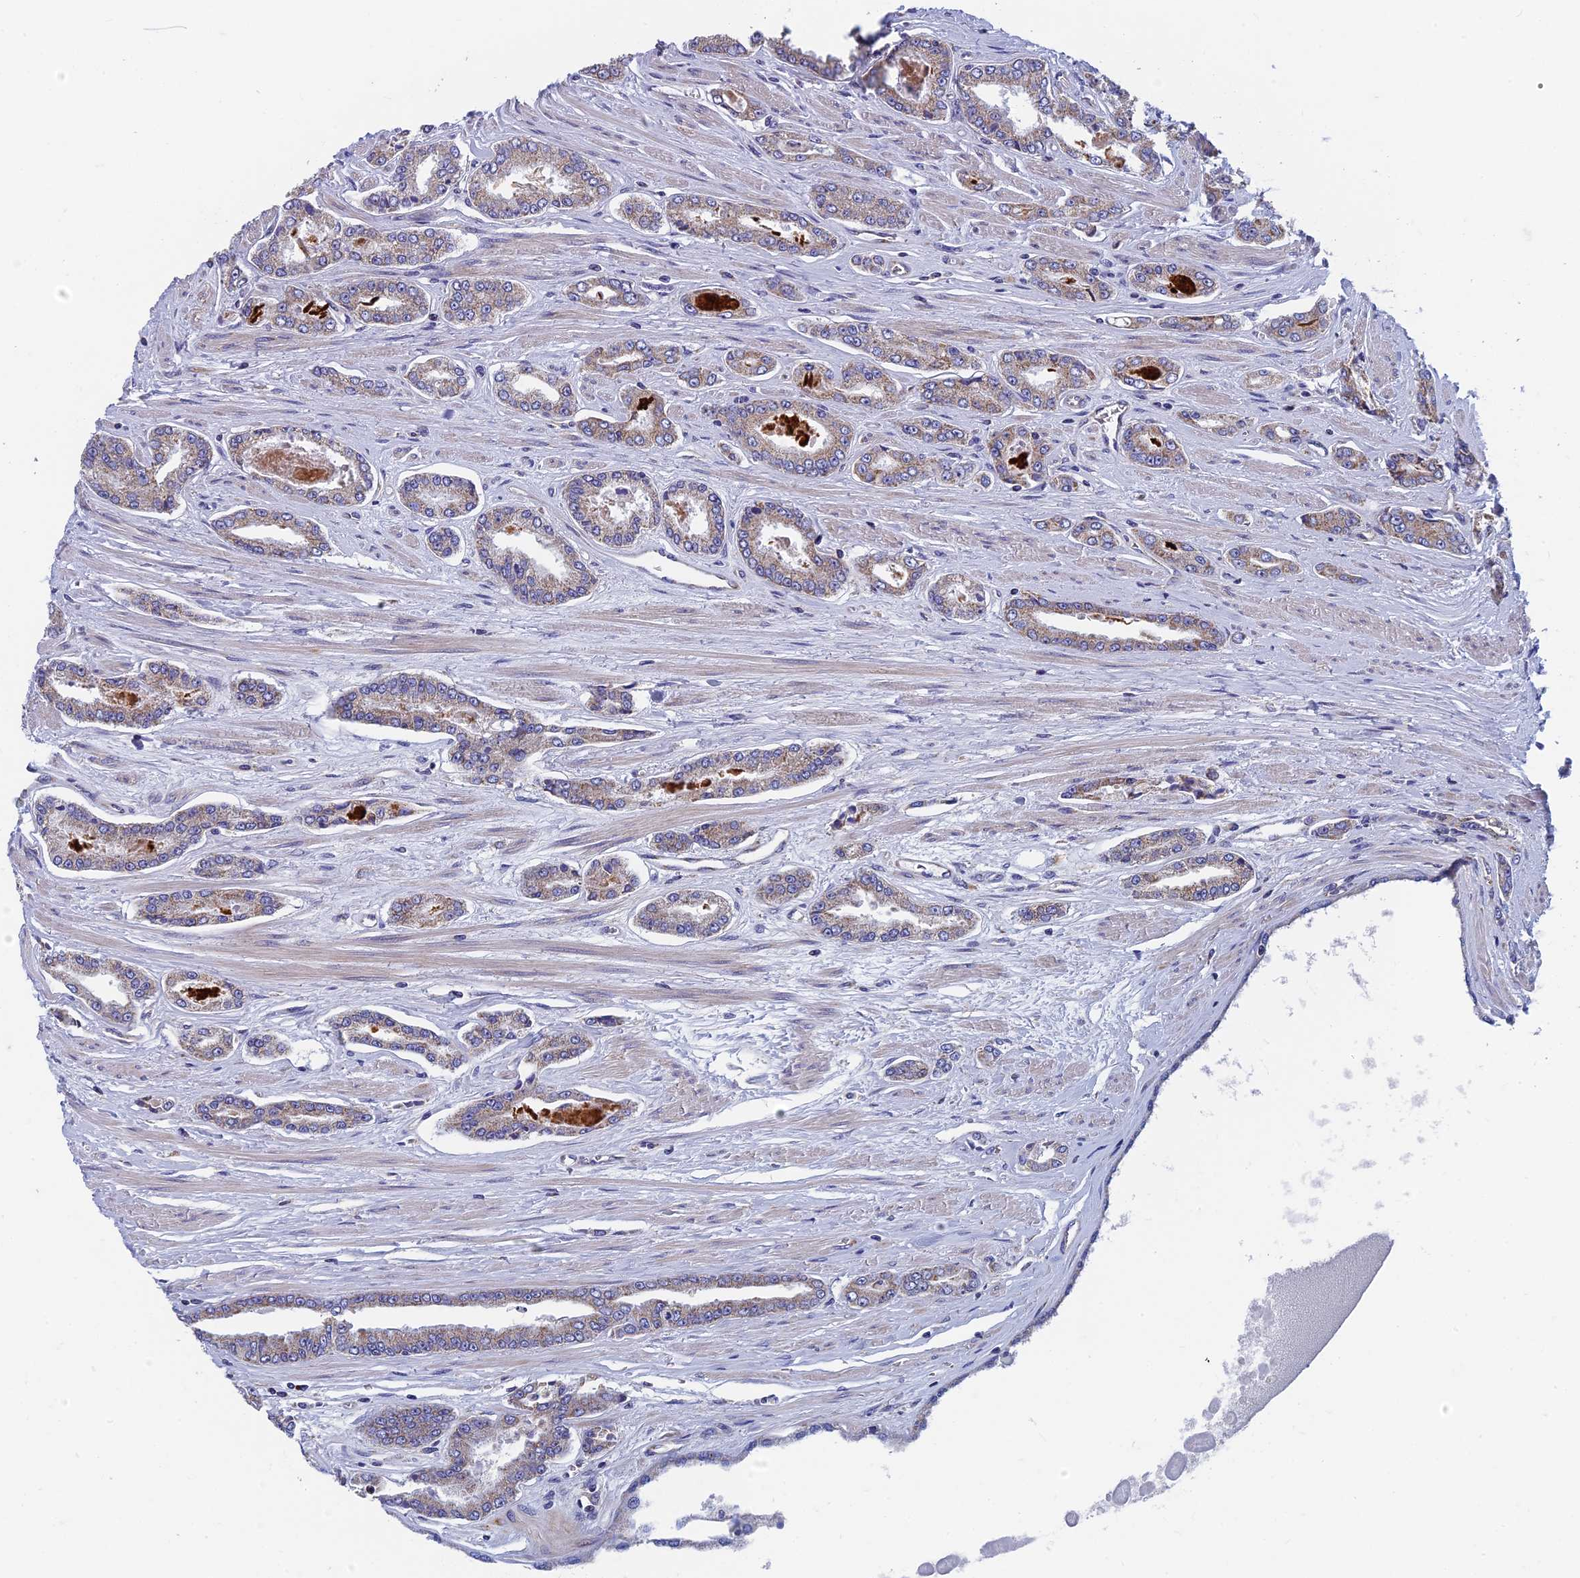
{"staining": {"intensity": "moderate", "quantity": "25%-75%", "location": "cytoplasmic/membranous"}, "tissue": "prostate cancer", "cell_type": "Tumor cells", "image_type": "cancer", "snomed": [{"axis": "morphology", "description": "Adenocarcinoma, High grade"}, {"axis": "topography", "description": "Prostate"}], "caption": "A brown stain shows moderate cytoplasmic/membranous positivity of a protein in human prostate adenocarcinoma (high-grade) tumor cells.", "gene": "MRPS9", "patient": {"sex": "male", "age": 74}}